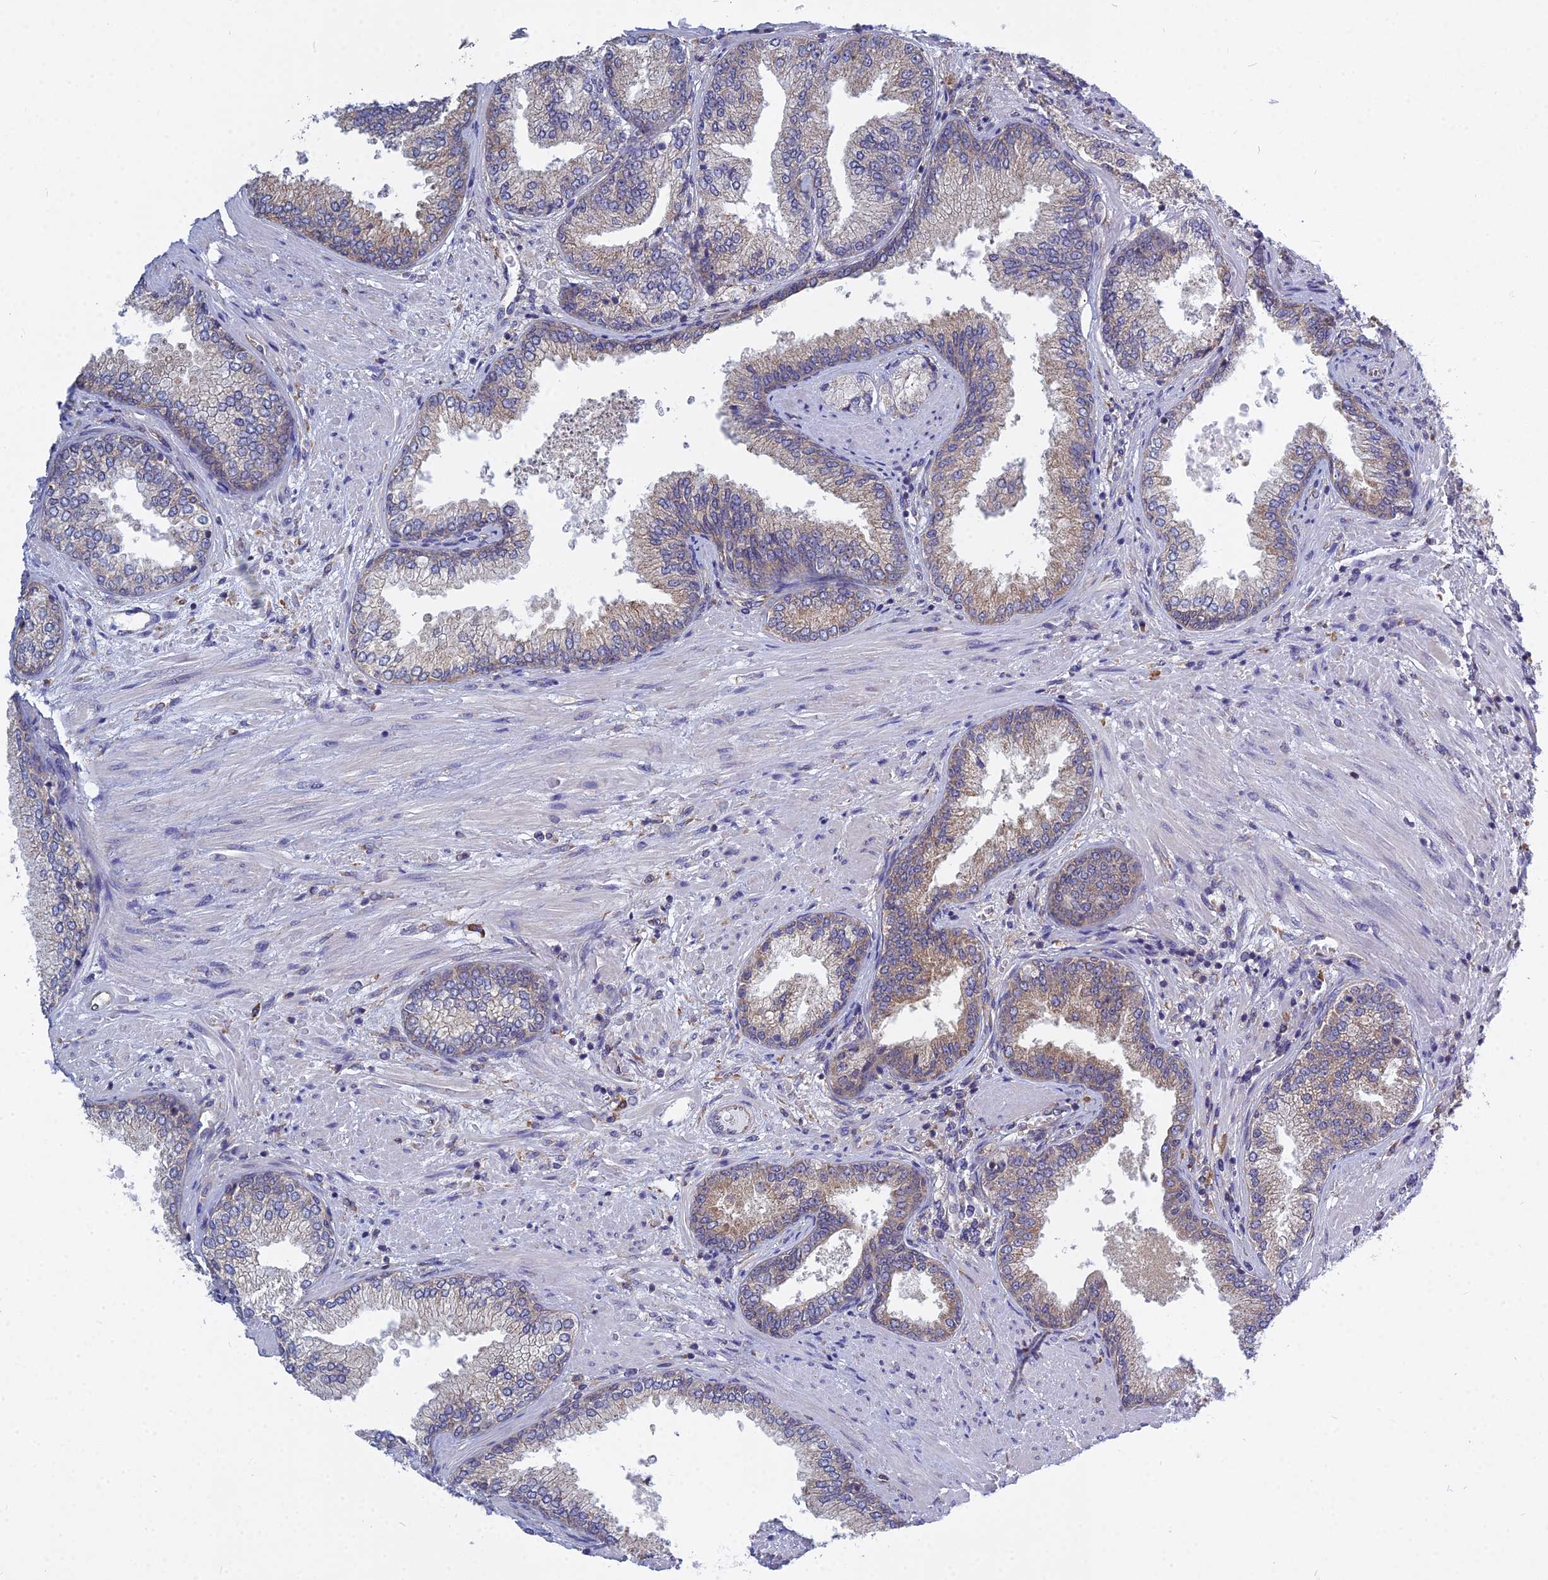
{"staining": {"intensity": "moderate", "quantity": "25%-75%", "location": "cytoplasmic/membranous"}, "tissue": "prostate cancer", "cell_type": "Tumor cells", "image_type": "cancer", "snomed": [{"axis": "morphology", "description": "Adenocarcinoma, High grade"}, {"axis": "topography", "description": "Prostate"}], "caption": "Prostate cancer stained with a brown dye exhibits moderate cytoplasmic/membranous positive staining in about 25%-75% of tumor cells.", "gene": "KIAA1143", "patient": {"sex": "male", "age": 71}}